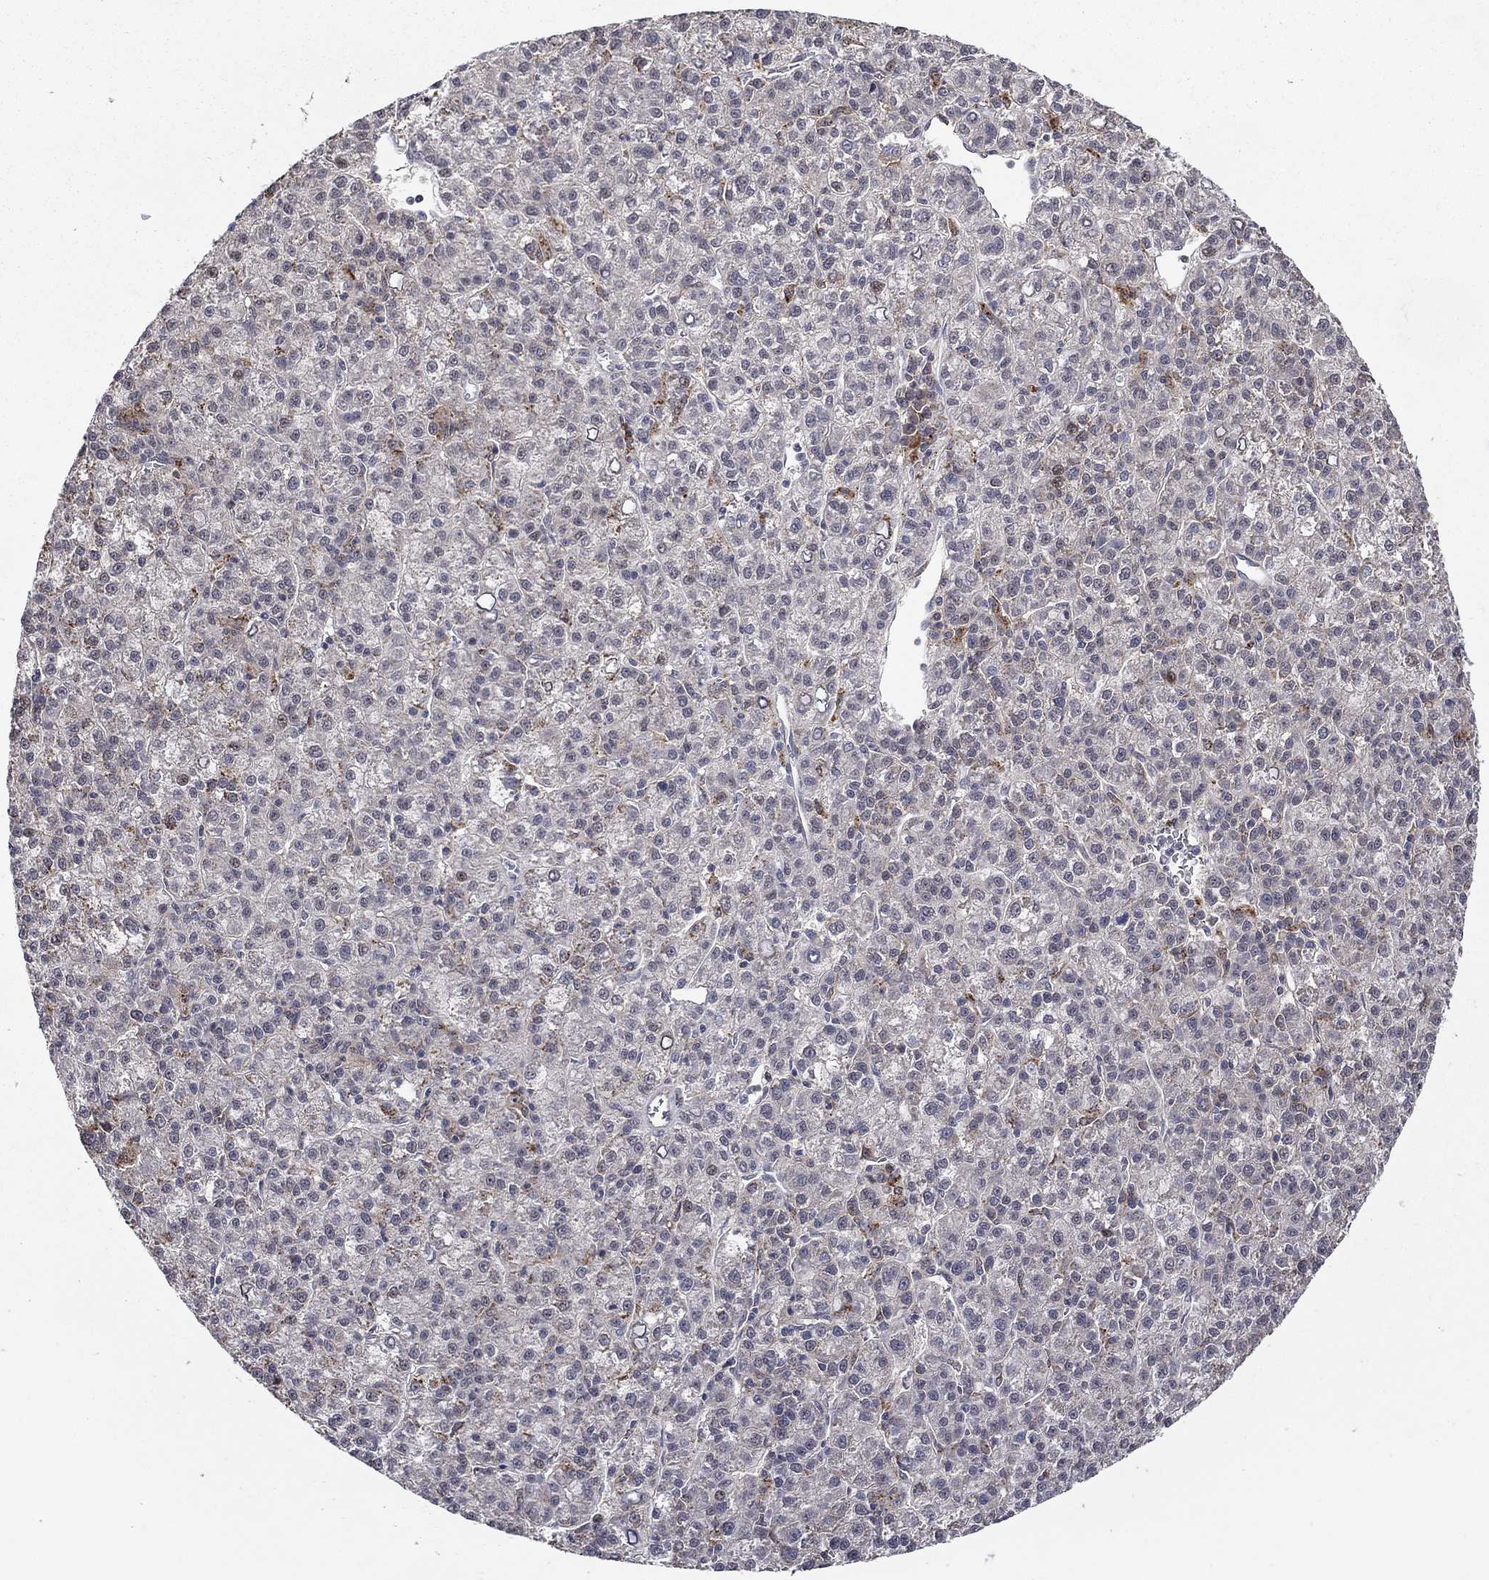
{"staining": {"intensity": "negative", "quantity": "none", "location": "none"}, "tissue": "liver cancer", "cell_type": "Tumor cells", "image_type": "cancer", "snomed": [{"axis": "morphology", "description": "Carcinoma, Hepatocellular, NOS"}, {"axis": "topography", "description": "Liver"}], "caption": "High power microscopy image of an immunohistochemistry (IHC) photomicrograph of liver cancer, revealing no significant expression in tumor cells. (DAB (3,3'-diaminobenzidine) immunohistochemistry (IHC) with hematoxylin counter stain).", "gene": "LPCAT4", "patient": {"sex": "female", "age": 60}}